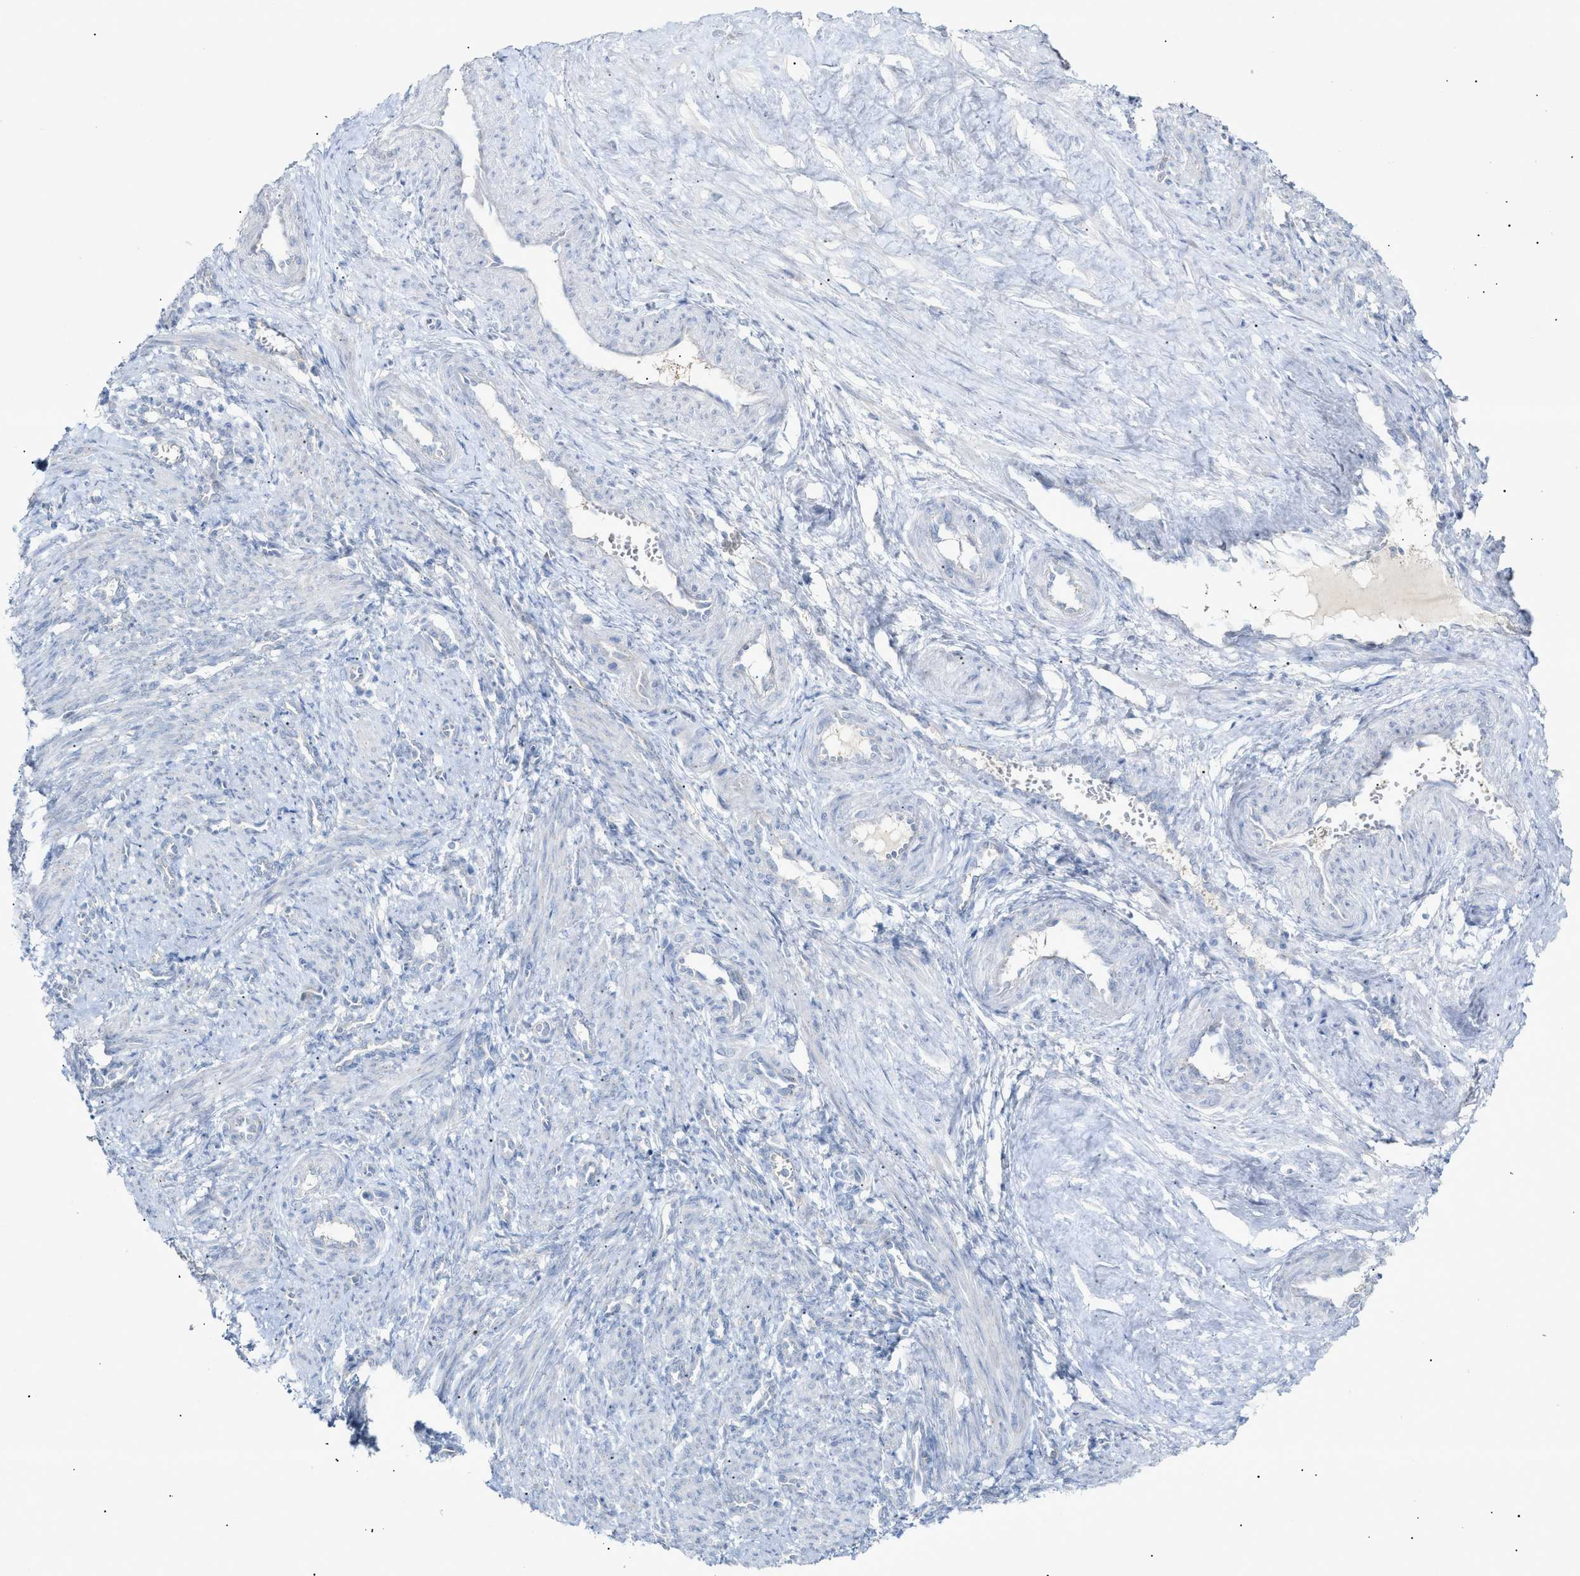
{"staining": {"intensity": "negative", "quantity": "none", "location": "none"}, "tissue": "smooth muscle", "cell_type": "Smooth muscle cells", "image_type": "normal", "snomed": [{"axis": "morphology", "description": "Normal tissue, NOS"}, {"axis": "topography", "description": "Endometrium"}], "caption": "DAB (3,3'-diaminobenzidine) immunohistochemical staining of benign human smooth muscle shows no significant staining in smooth muscle cells.", "gene": "SLC25A31", "patient": {"sex": "female", "age": 33}}